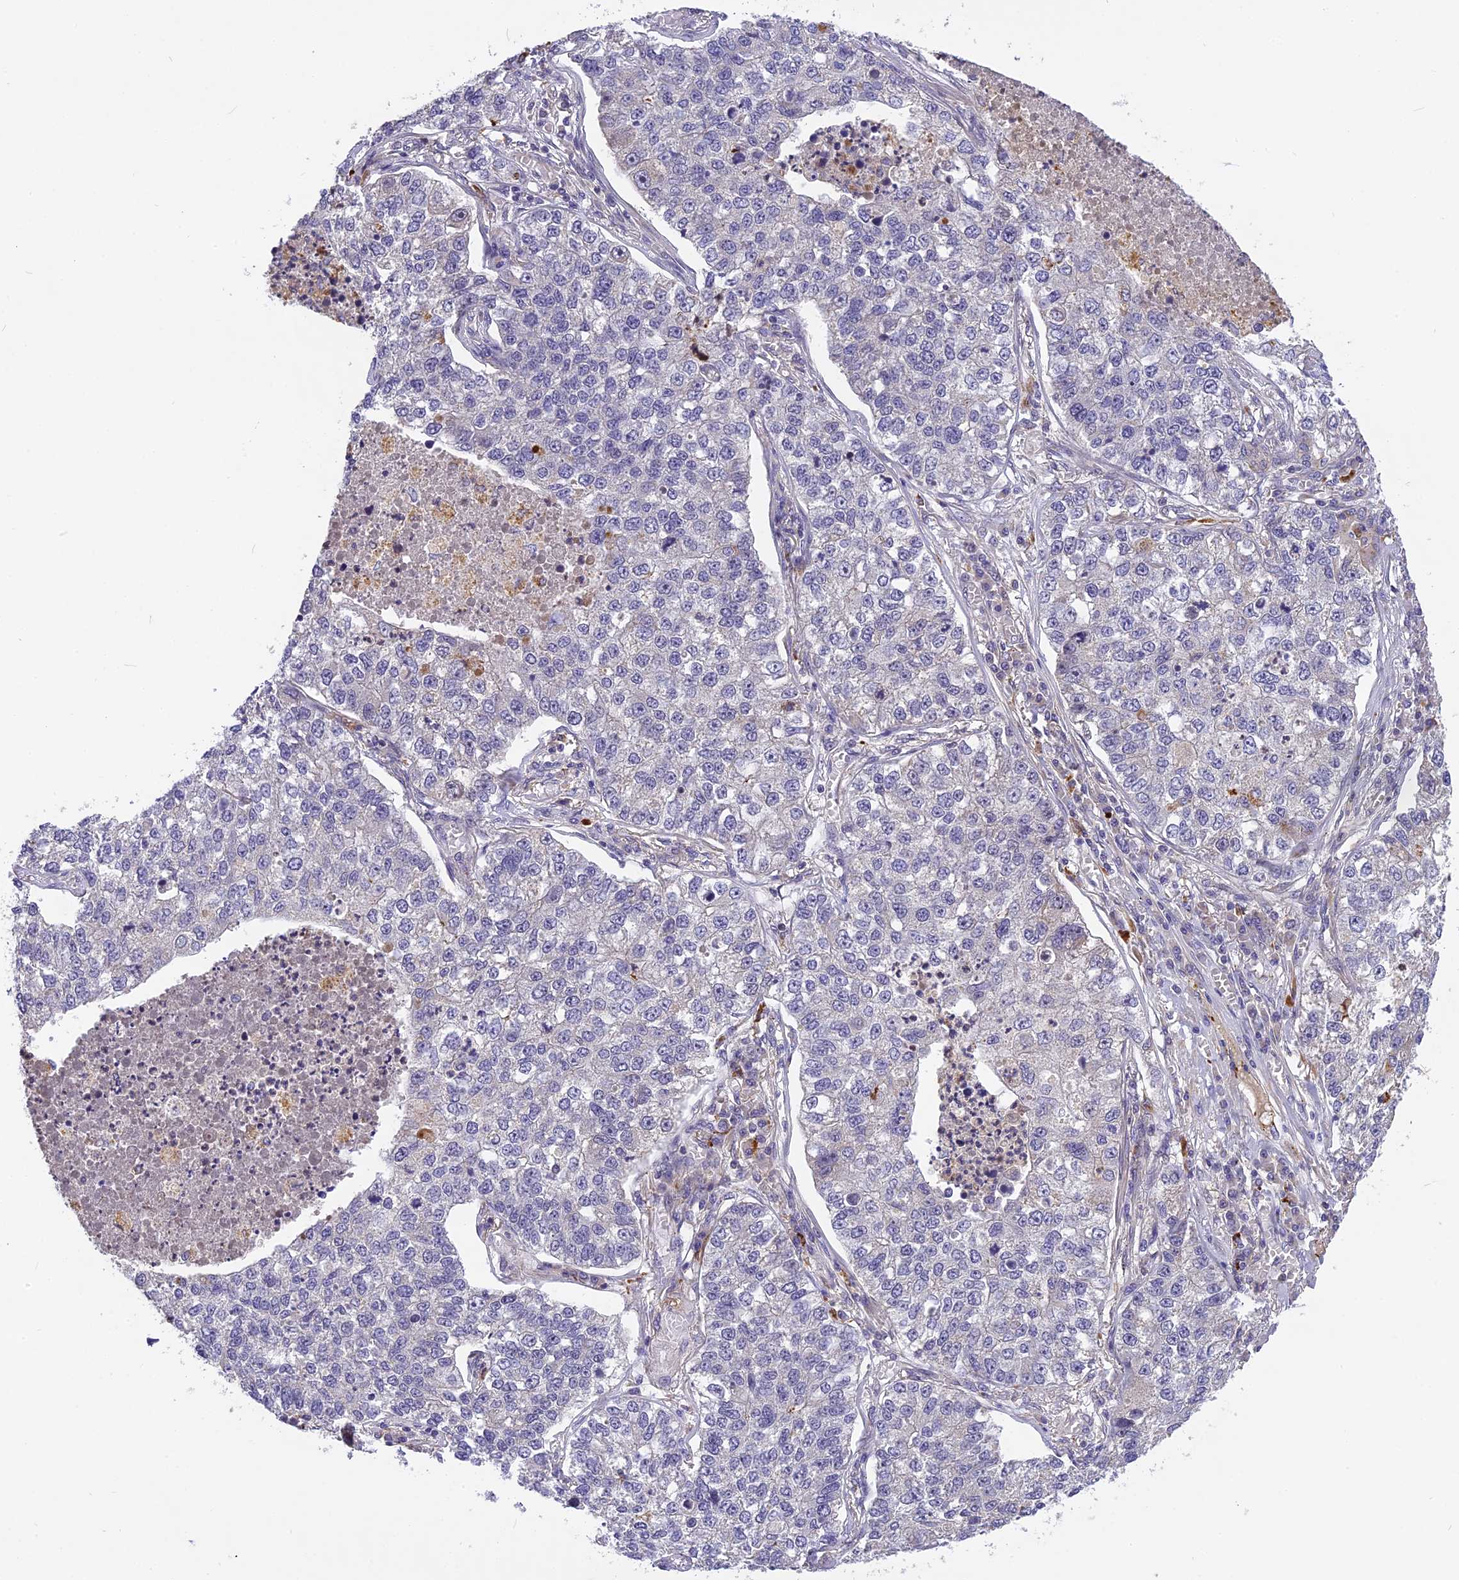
{"staining": {"intensity": "negative", "quantity": "none", "location": "none"}, "tissue": "lung cancer", "cell_type": "Tumor cells", "image_type": "cancer", "snomed": [{"axis": "morphology", "description": "Adenocarcinoma, NOS"}, {"axis": "topography", "description": "Lung"}], "caption": "The immunohistochemistry (IHC) photomicrograph has no significant staining in tumor cells of lung cancer tissue.", "gene": "FNIP2", "patient": {"sex": "male", "age": 49}}